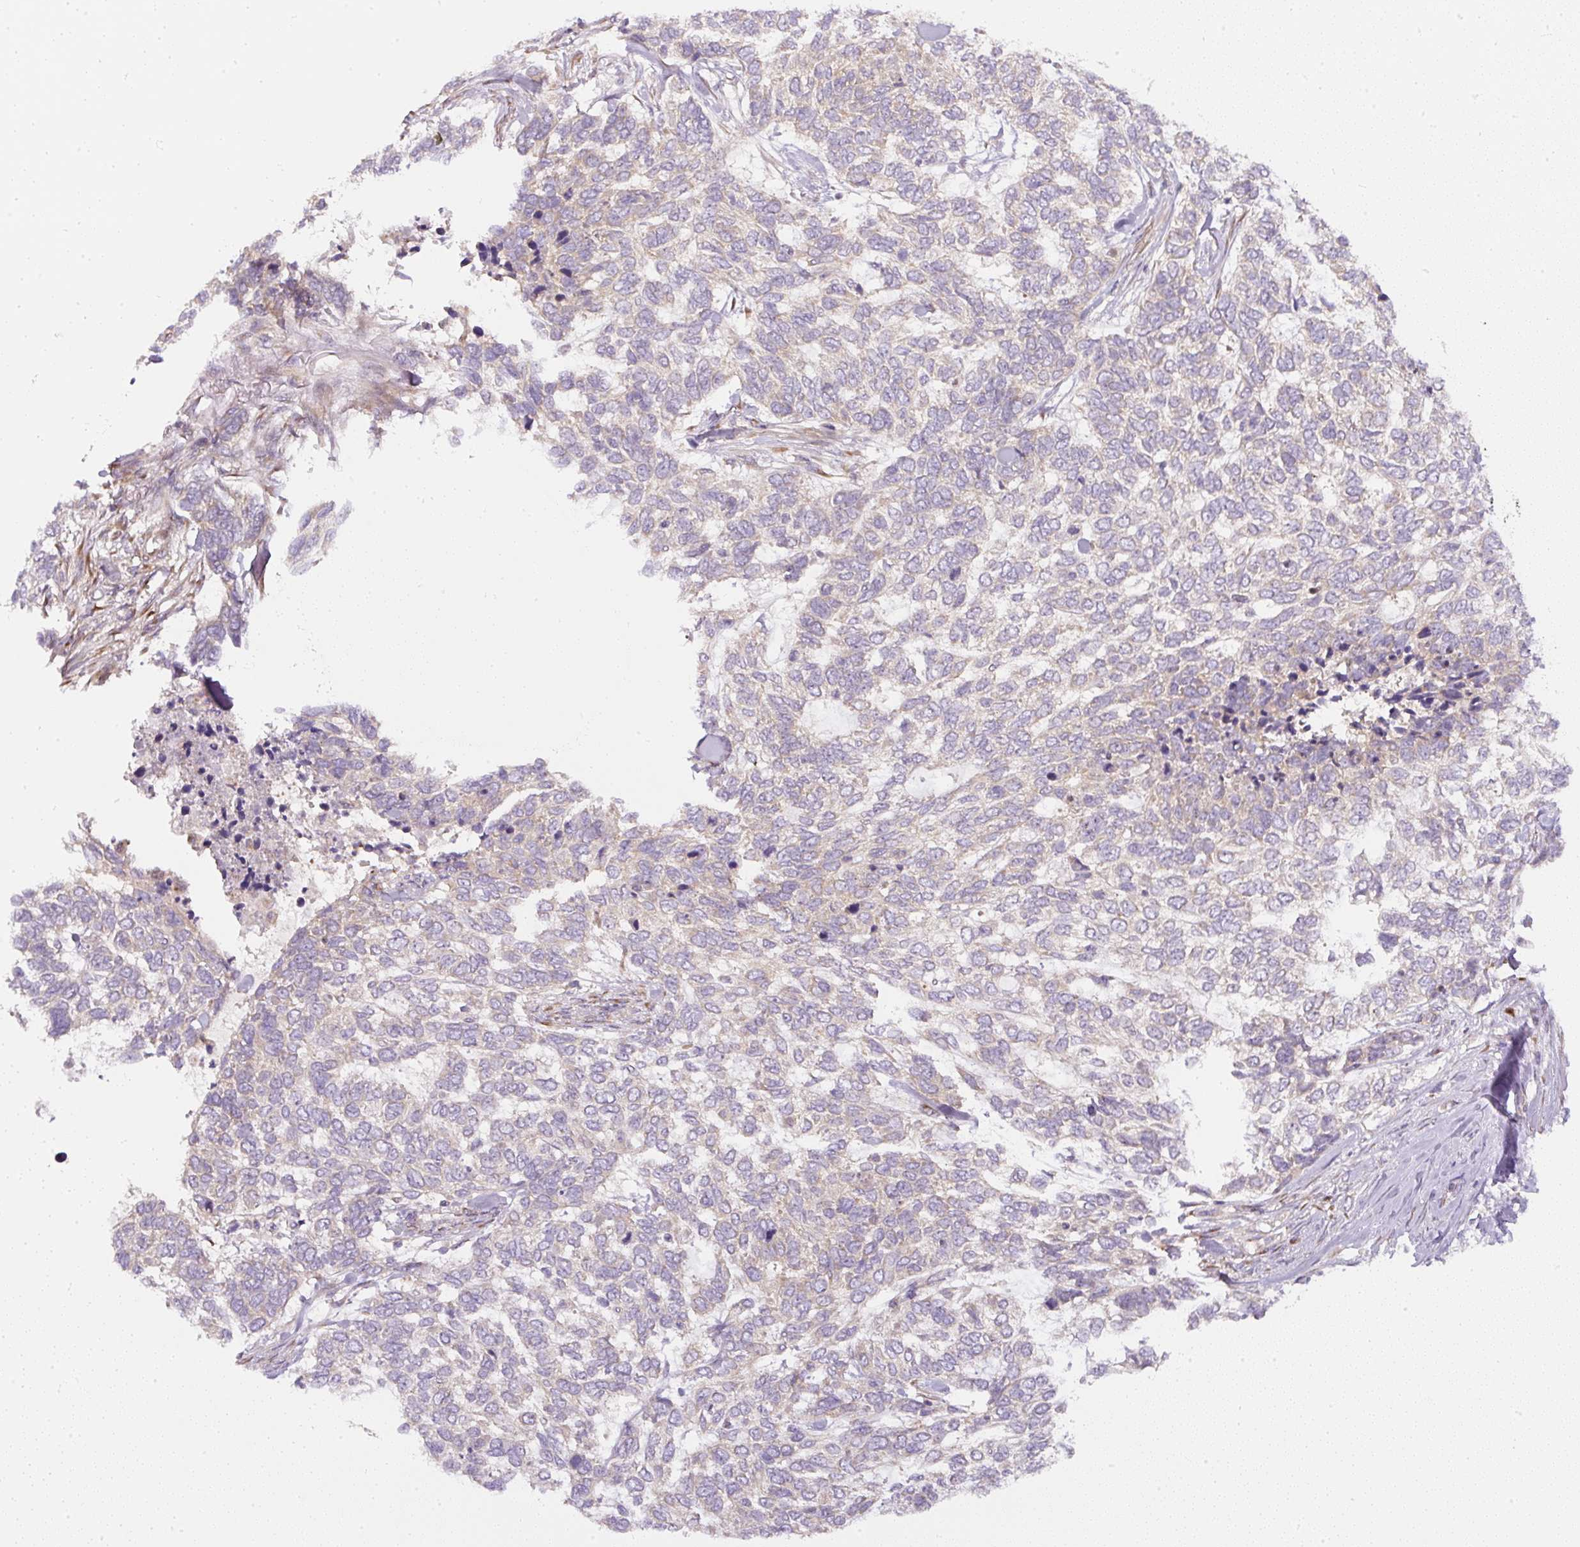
{"staining": {"intensity": "negative", "quantity": "none", "location": "none"}, "tissue": "skin cancer", "cell_type": "Tumor cells", "image_type": "cancer", "snomed": [{"axis": "morphology", "description": "Basal cell carcinoma"}, {"axis": "topography", "description": "Skin"}], "caption": "There is no significant staining in tumor cells of skin cancer (basal cell carcinoma).", "gene": "MLX", "patient": {"sex": "female", "age": 65}}